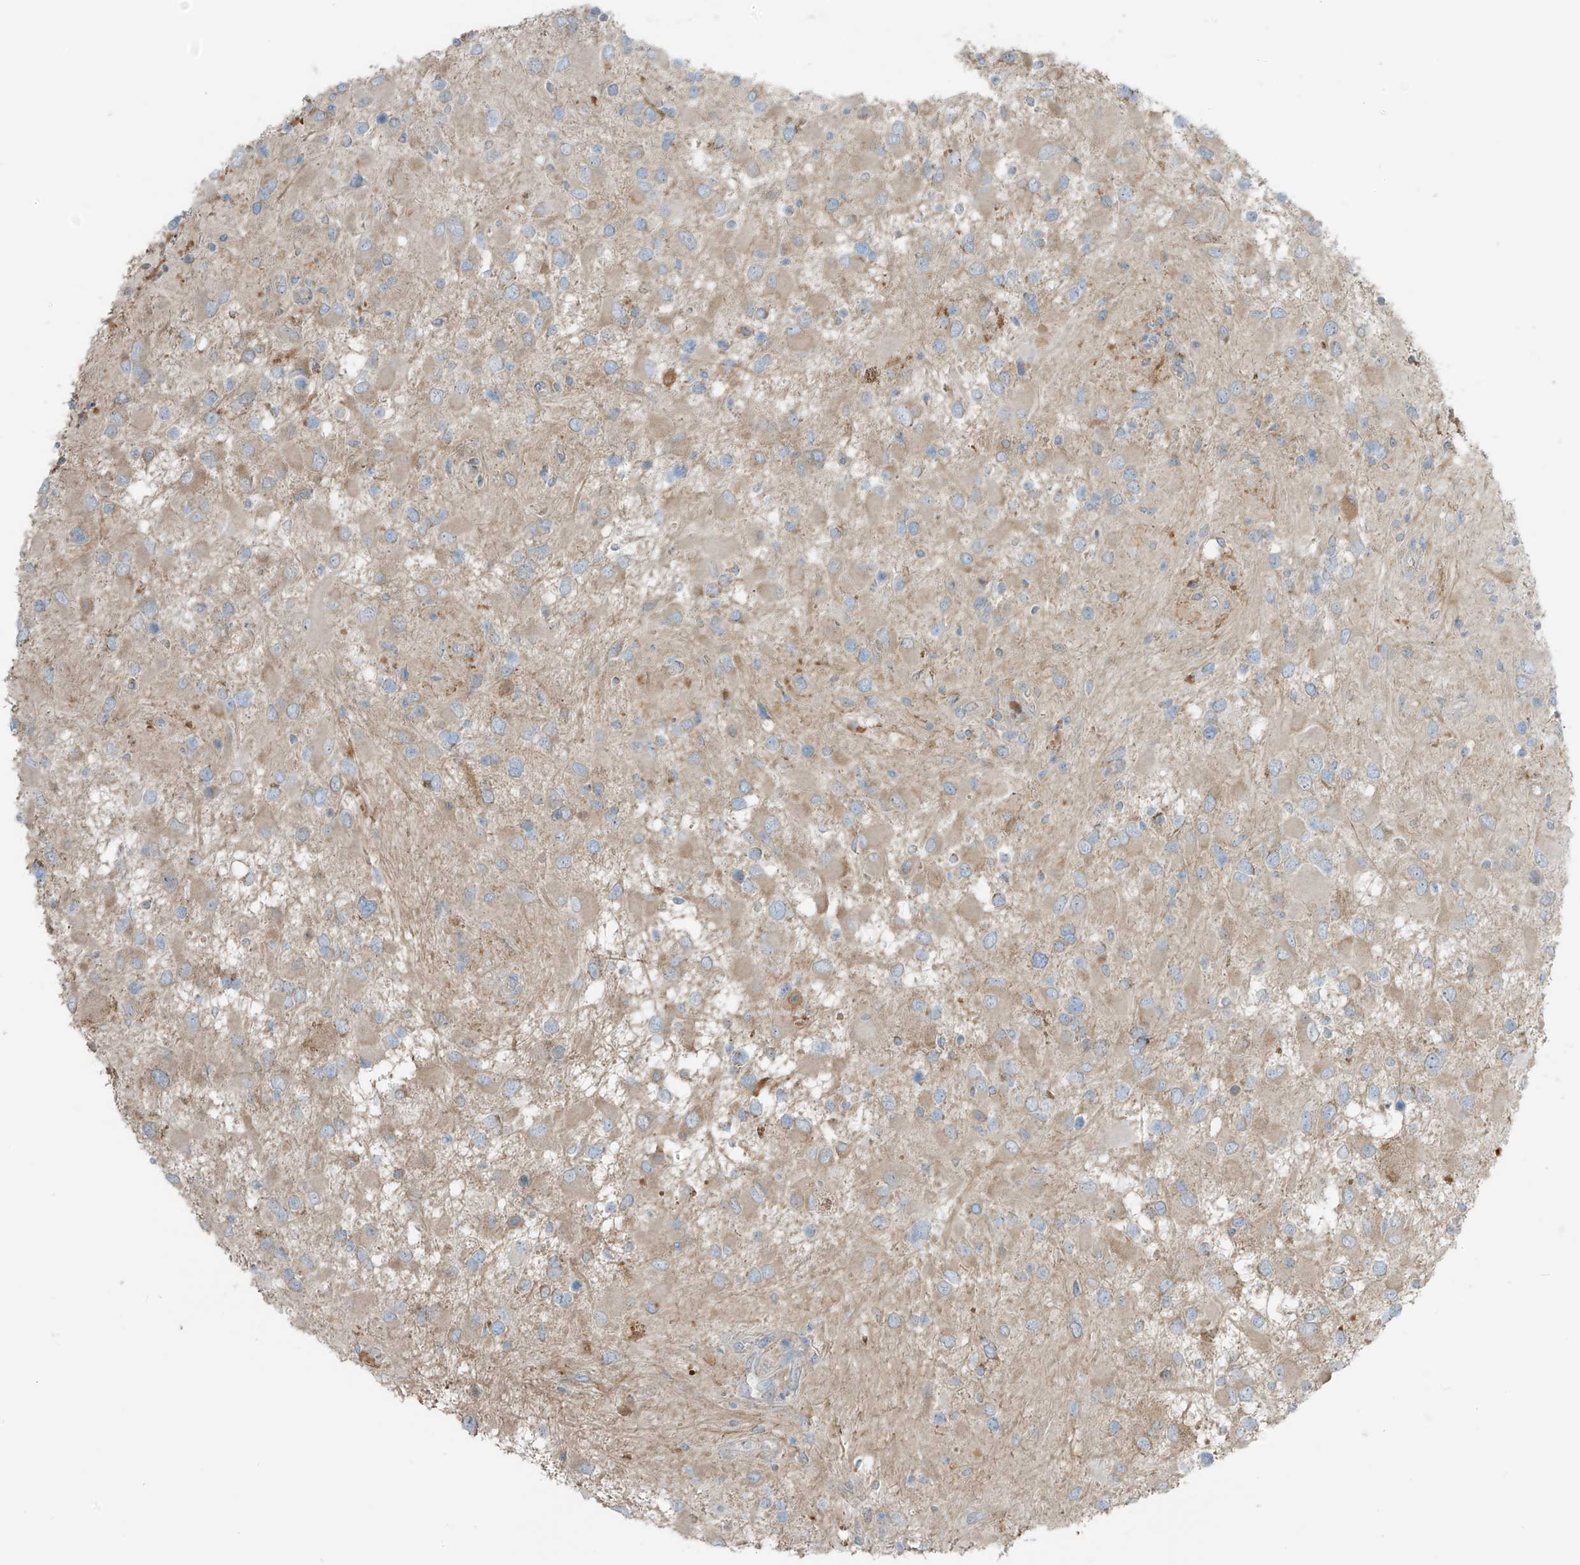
{"staining": {"intensity": "negative", "quantity": "none", "location": "none"}, "tissue": "glioma", "cell_type": "Tumor cells", "image_type": "cancer", "snomed": [{"axis": "morphology", "description": "Glioma, malignant, High grade"}, {"axis": "topography", "description": "Brain"}], "caption": "Immunohistochemical staining of high-grade glioma (malignant) displays no significant positivity in tumor cells.", "gene": "FAM131C", "patient": {"sex": "male", "age": 53}}